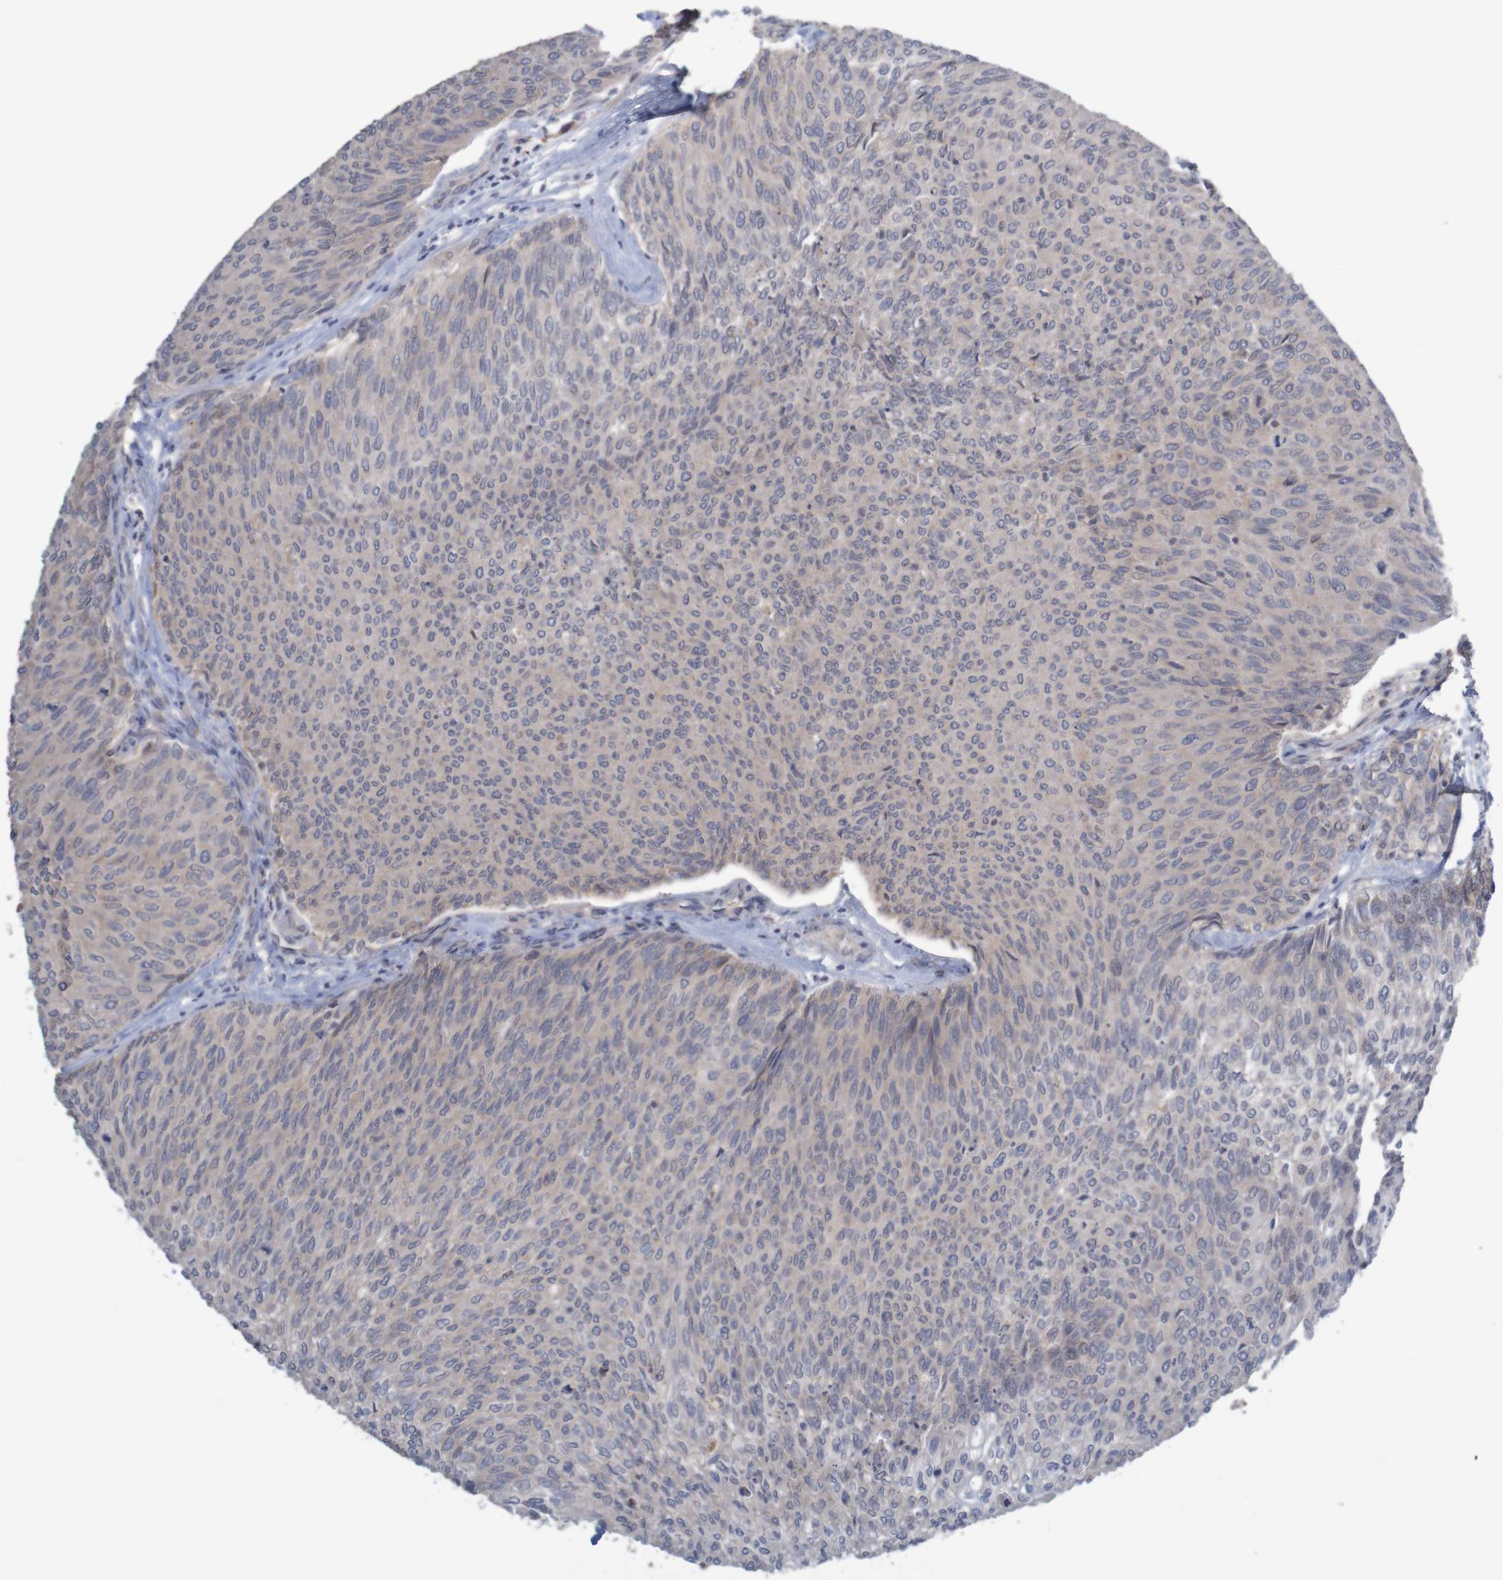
{"staining": {"intensity": "weak", "quantity": "<25%", "location": "cytoplasmic/membranous"}, "tissue": "urothelial cancer", "cell_type": "Tumor cells", "image_type": "cancer", "snomed": [{"axis": "morphology", "description": "Urothelial carcinoma, Low grade"}, {"axis": "topography", "description": "Urinary bladder"}], "caption": "The IHC image has no significant positivity in tumor cells of urothelial cancer tissue.", "gene": "ANKK1", "patient": {"sex": "female", "age": 79}}